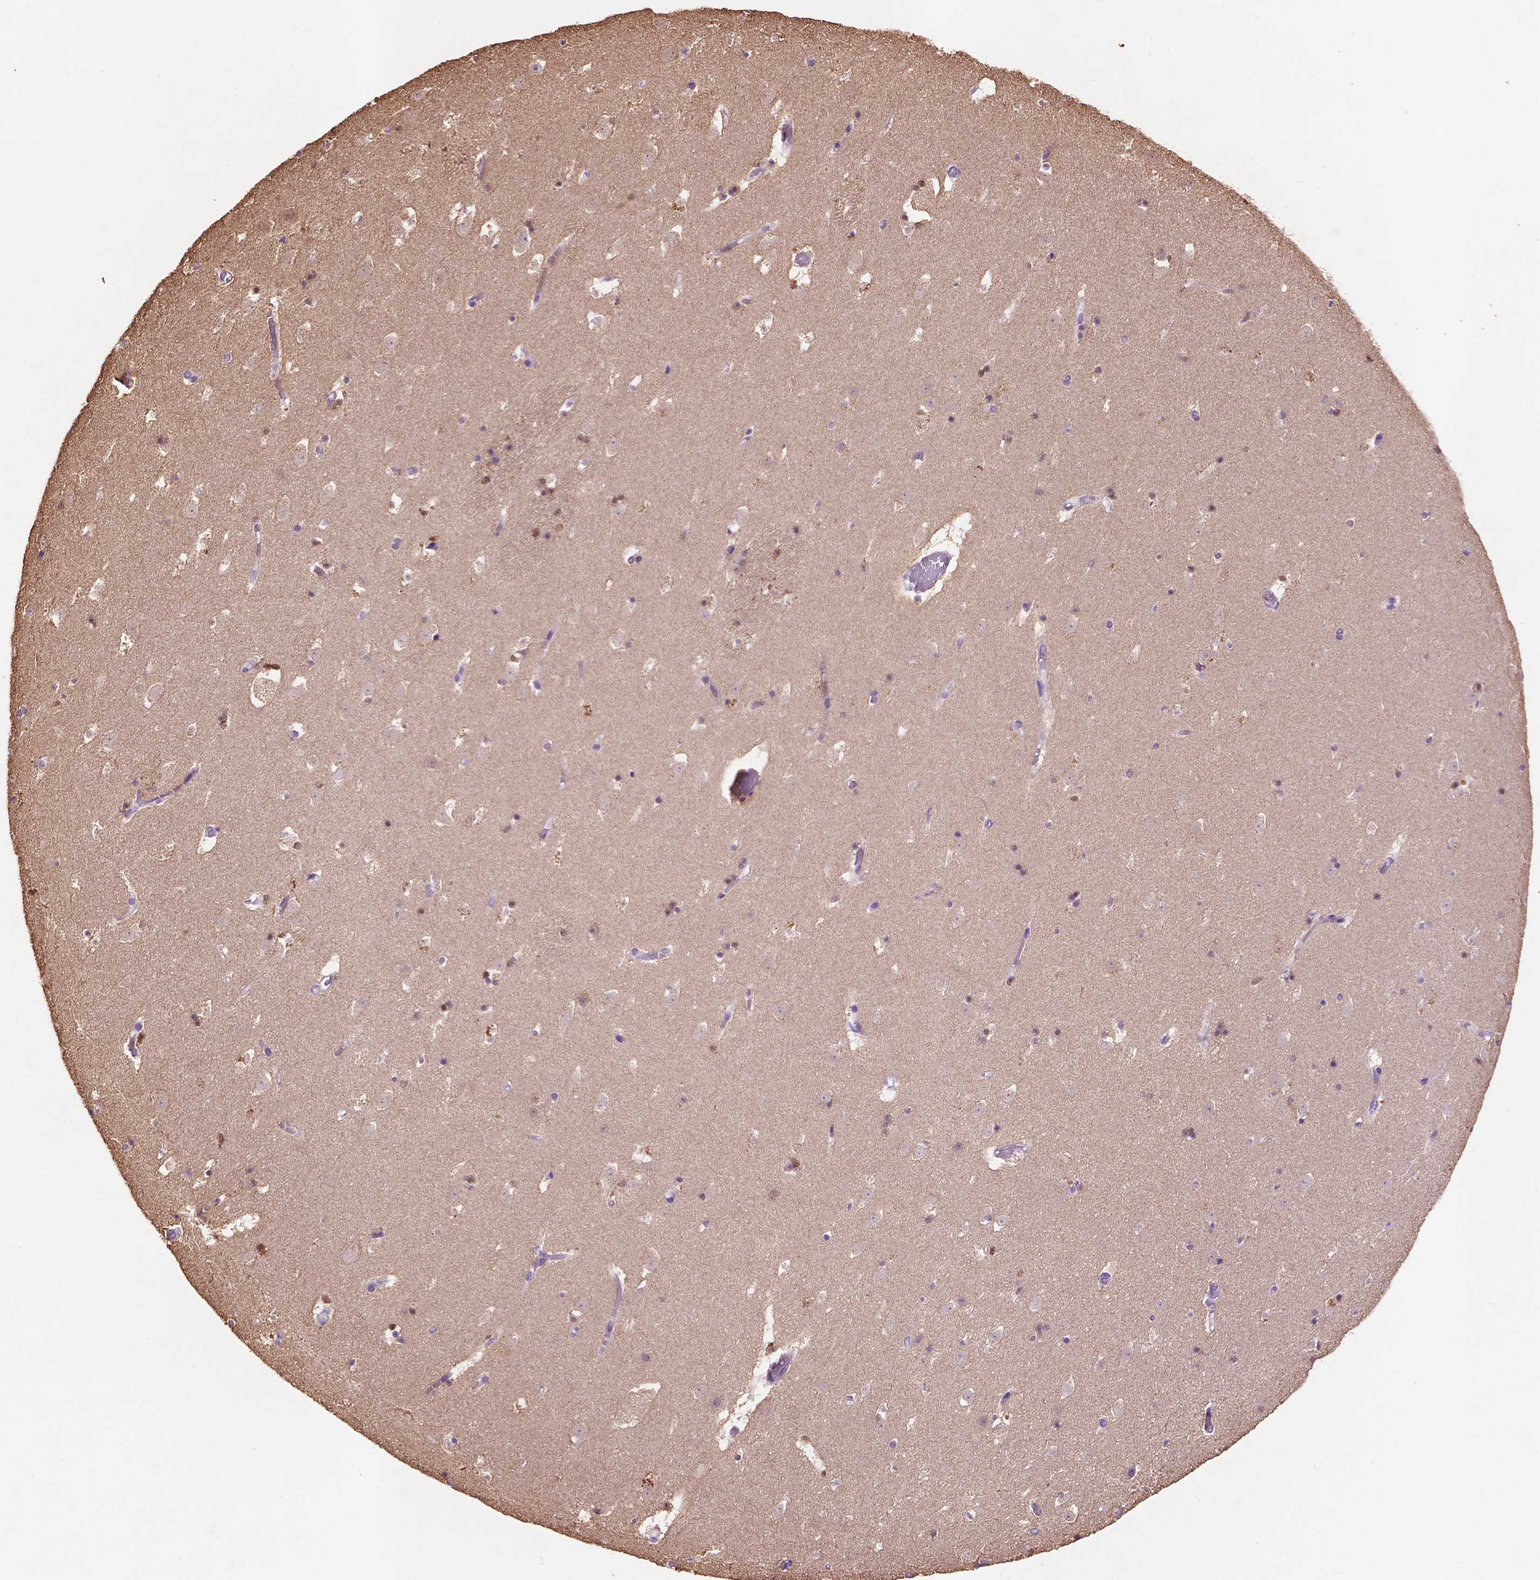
{"staining": {"intensity": "moderate", "quantity": "<25%", "location": "cytoplasmic/membranous"}, "tissue": "caudate", "cell_type": "Glial cells", "image_type": "normal", "snomed": [{"axis": "morphology", "description": "Normal tissue, NOS"}, {"axis": "topography", "description": "Lateral ventricle wall"}], "caption": "Immunohistochemistry (IHC) histopathology image of benign caudate stained for a protein (brown), which demonstrates low levels of moderate cytoplasmic/membranous expression in about <25% of glial cells.", "gene": "GDPD5", "patient": {"sex": "female", "age": 42}}